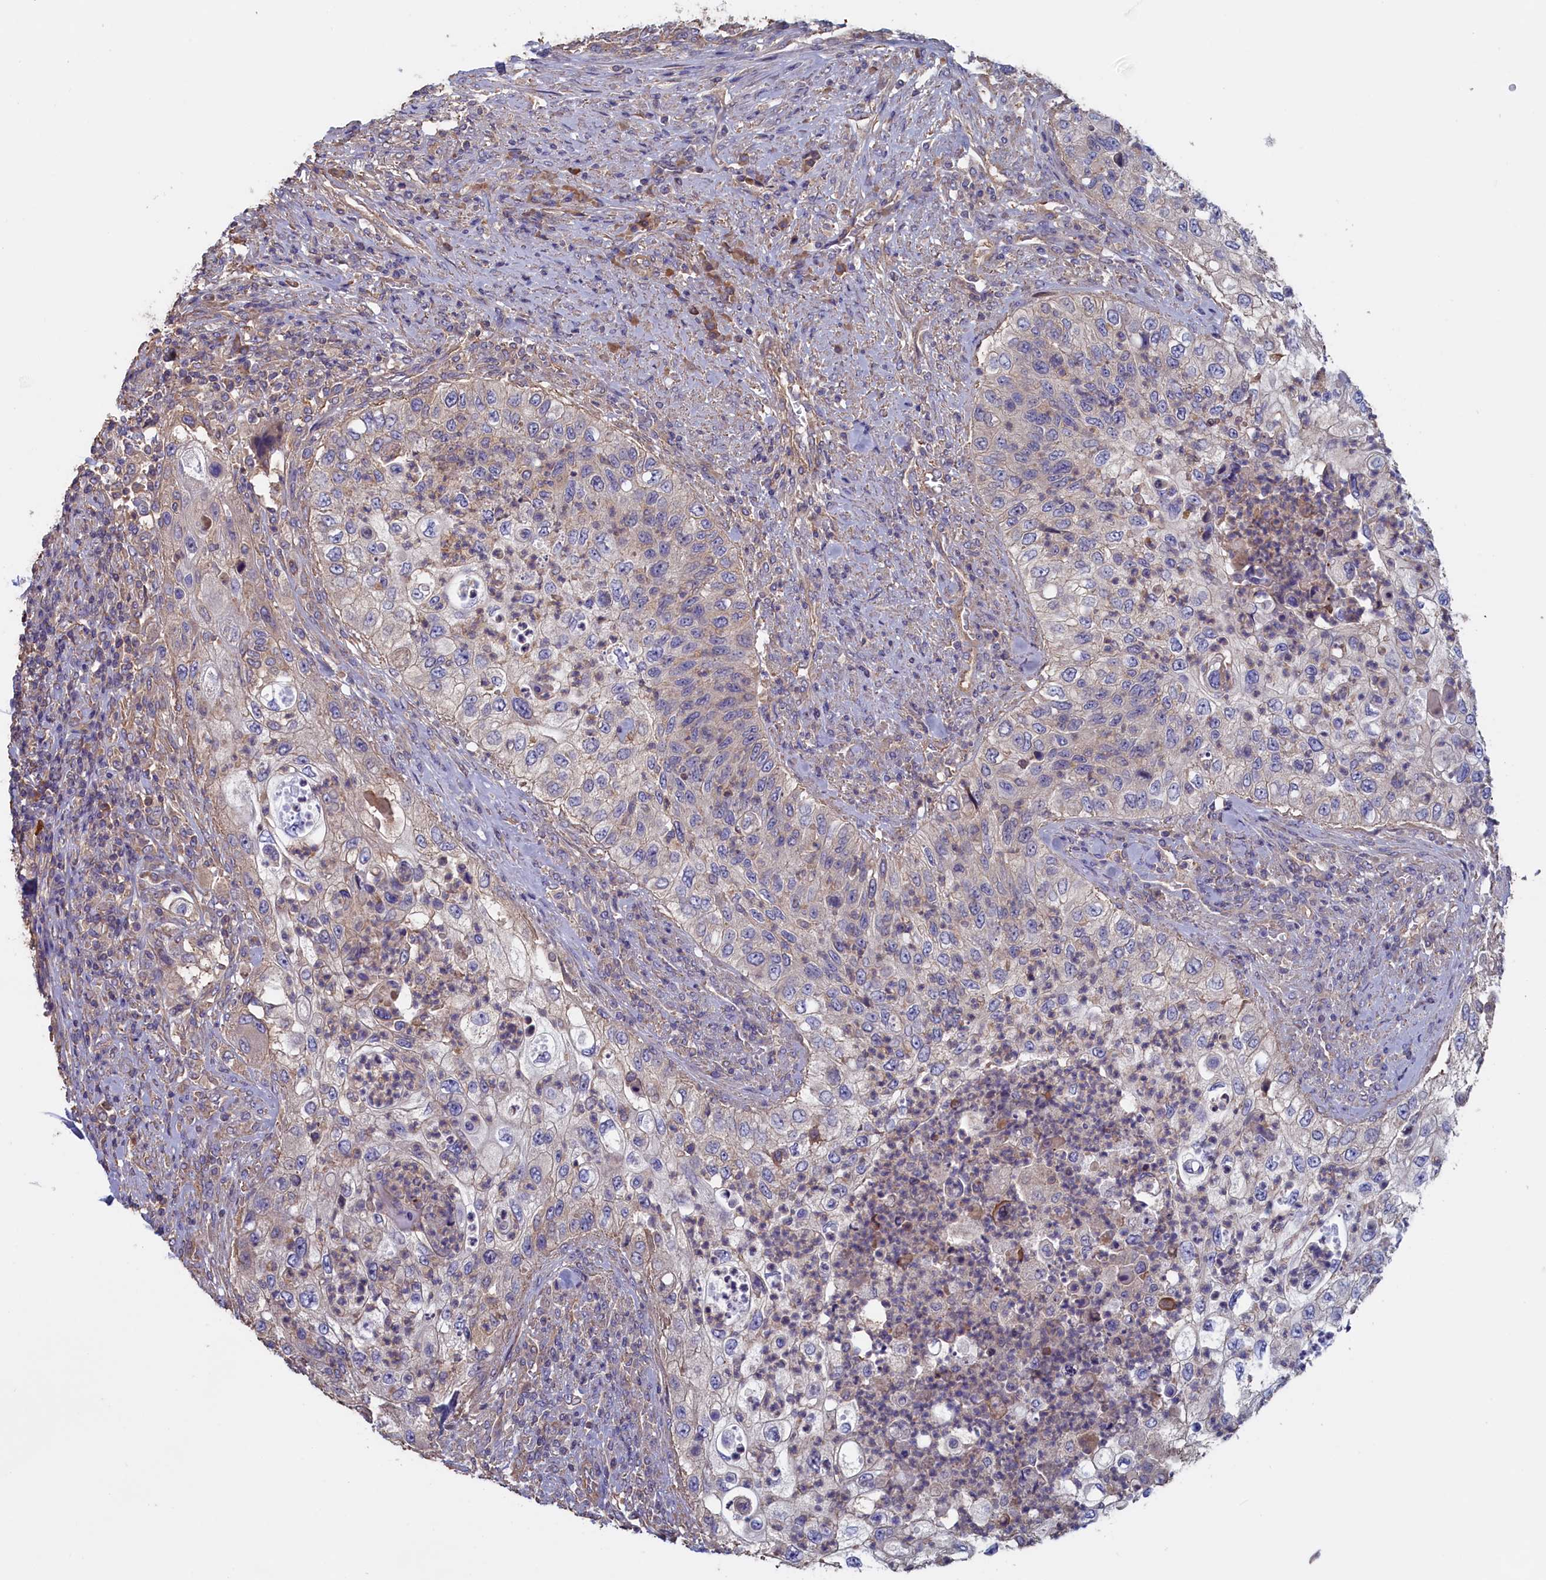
{"staining": {"intensity": "weak", "quantity": "<25%", "location": "cytoplasmic/membranous"}, "tissue": "urothelial cancer", "cell_type": "Tumor cells", "image_type": "cancer", "snomed": [{"axis": "morphology", "description": "Urothelial carcinoma, High grade"}, {"axis": "topography", "description": "Urinary bladder"}], "caption": "Photomicrograph shows no significant protein expression in tumor cells of urothelial carcinoma (high-grade).", "gene": "ANKRD2", "patient": {"sex": "female", "age": 60}}